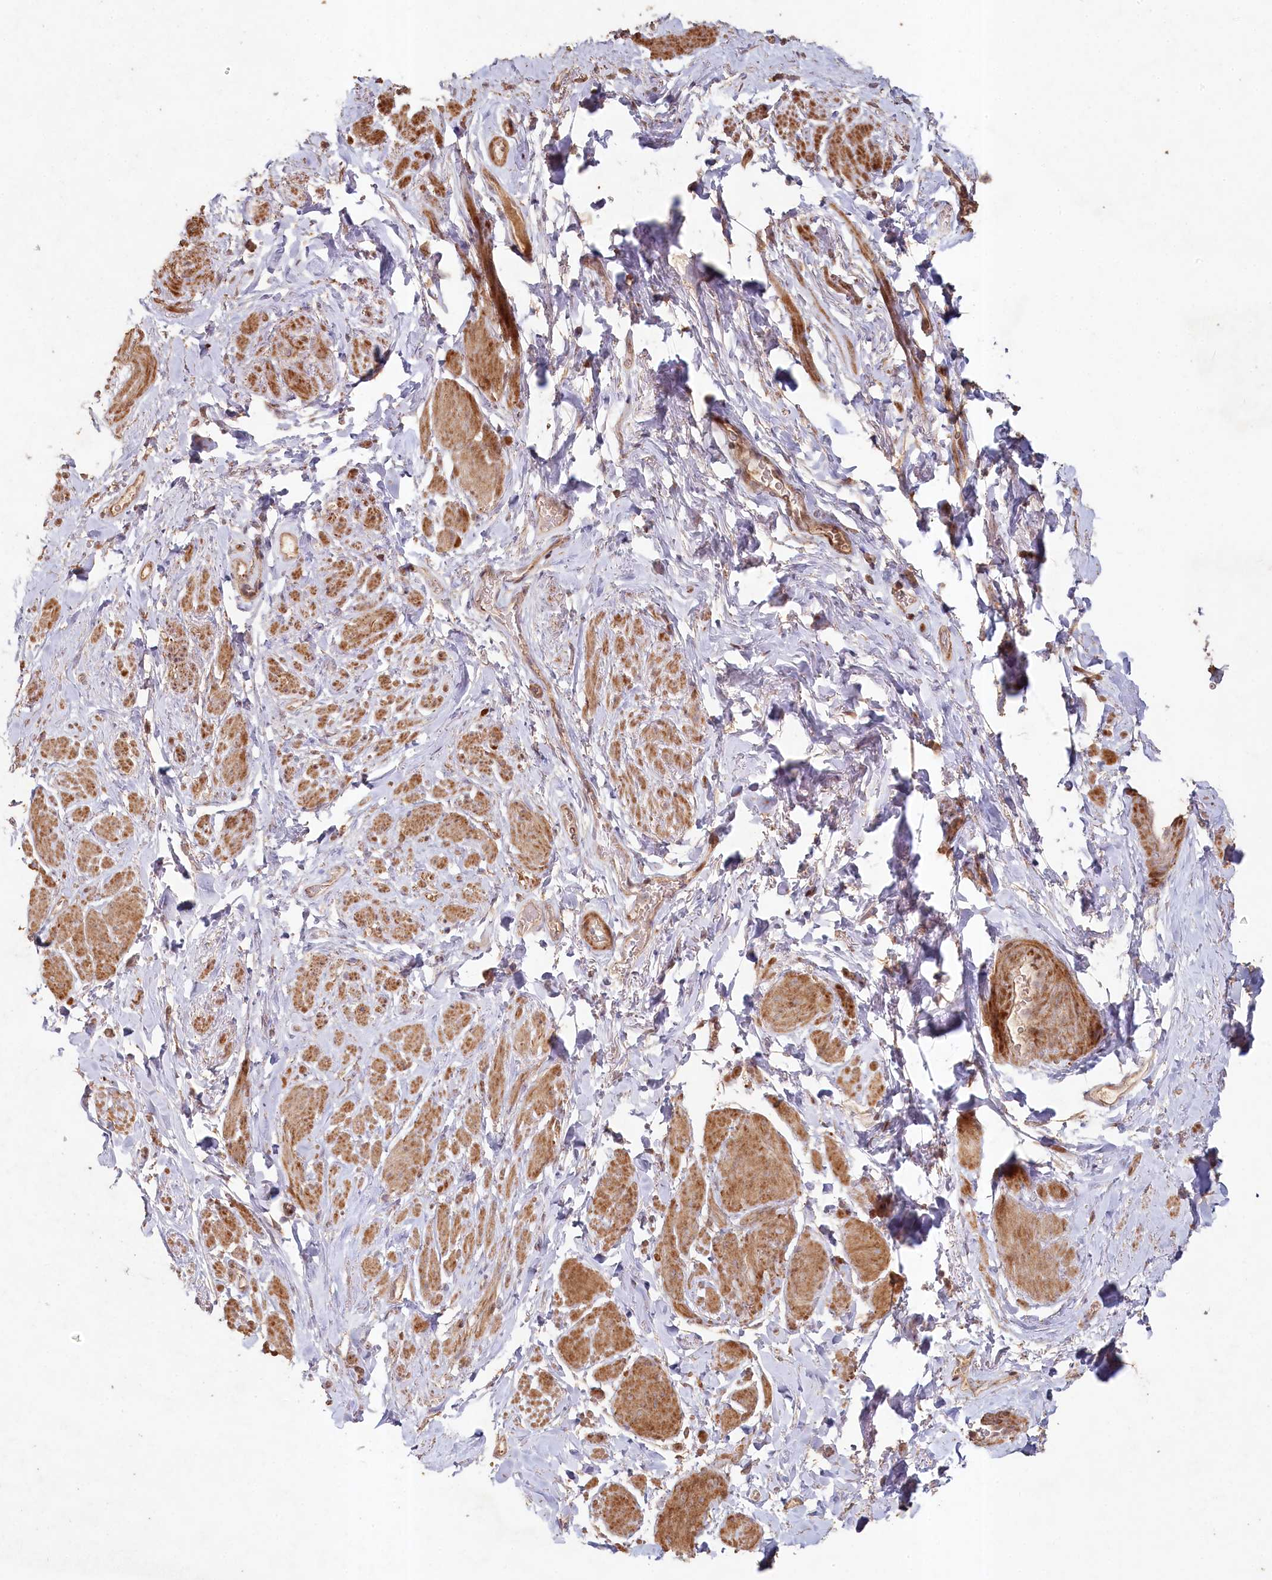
{"staining": {"intensity": "moderate", "quantity": "25%-75%", "location": "cytoplasmic/membranous"}, "tissue": "smooth muscle", "cell_type": "Smooth muscle cells", "image_type": "normal", "snomed": [{"axis": "morphology", "description": "Normal tissue, NOS"}, {"axis": "topography", "description": "Smooth muscle"}, {"axis": "topography", "description": "Peripheral nerve tissue"}], "caption": "Benign smooth muscle demonstrates moderate cytoplasmic/membranous positivity in about 25%-75% of smooth muscle cells, visualized by immunohistochemistry.", "gene": "HAL", "patient": {"sex": "male", "age": 69}}